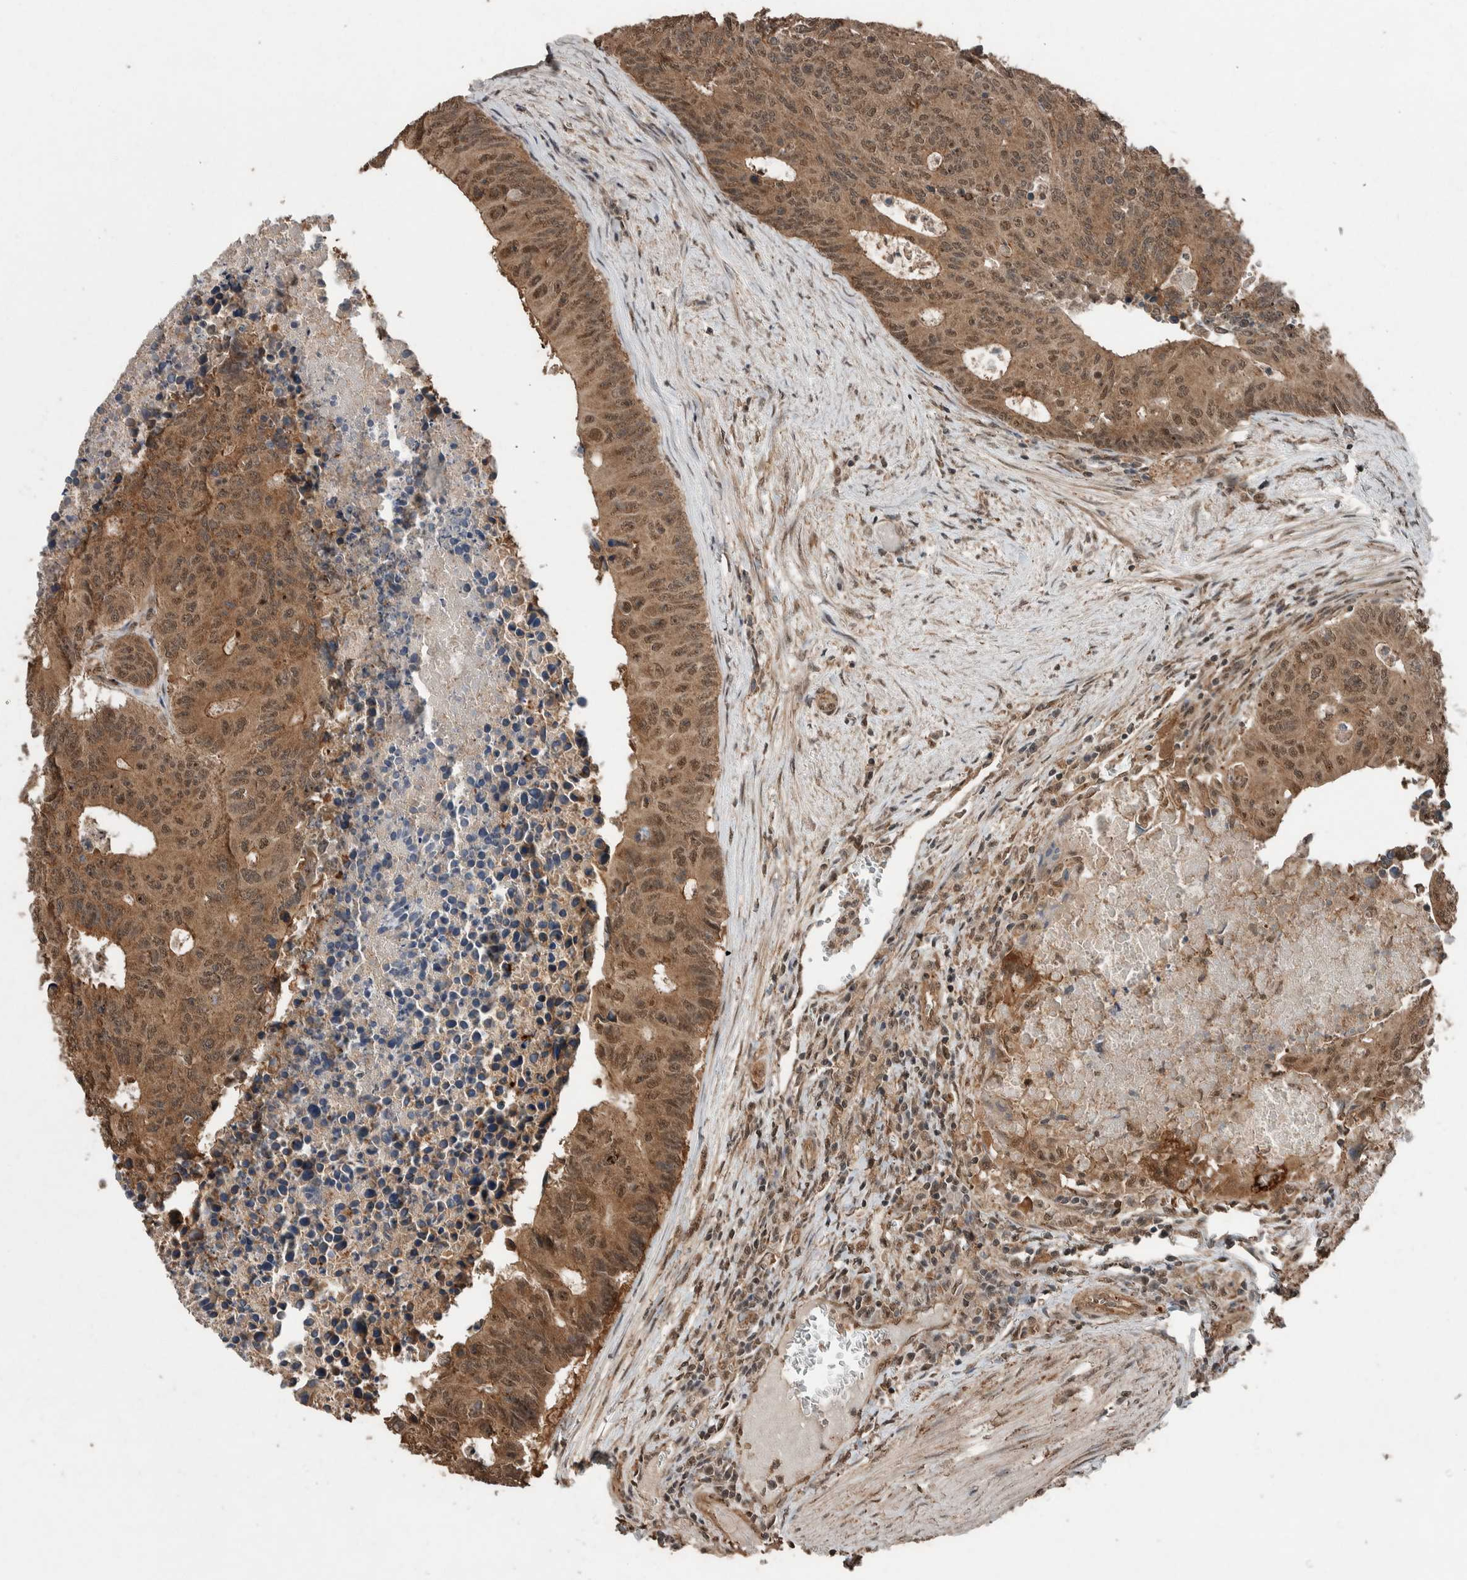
{"staining": {"intensity": "moderate", "quantity": ">75%", "location": "cytoplasmic/membranous,nuclear"}, "tissue": "colorectal cancer", "cell_type": "Tumor cells", "image_type": "cancer", "snomed": [{"axis": "morphology", "description": "Adenocarcinoma, NOS"}, {"axis": "topography", "description": "Colon"}], "caption": "Human adenocarcinoma (colorectal) stained for a protein (brown) displays moderate cytoplasmic/membranous and nuclear positive staining in approximately >75% of tumor cells.", "gene": "MYO1E", "patient": {"sex": "male", "age": 87}}